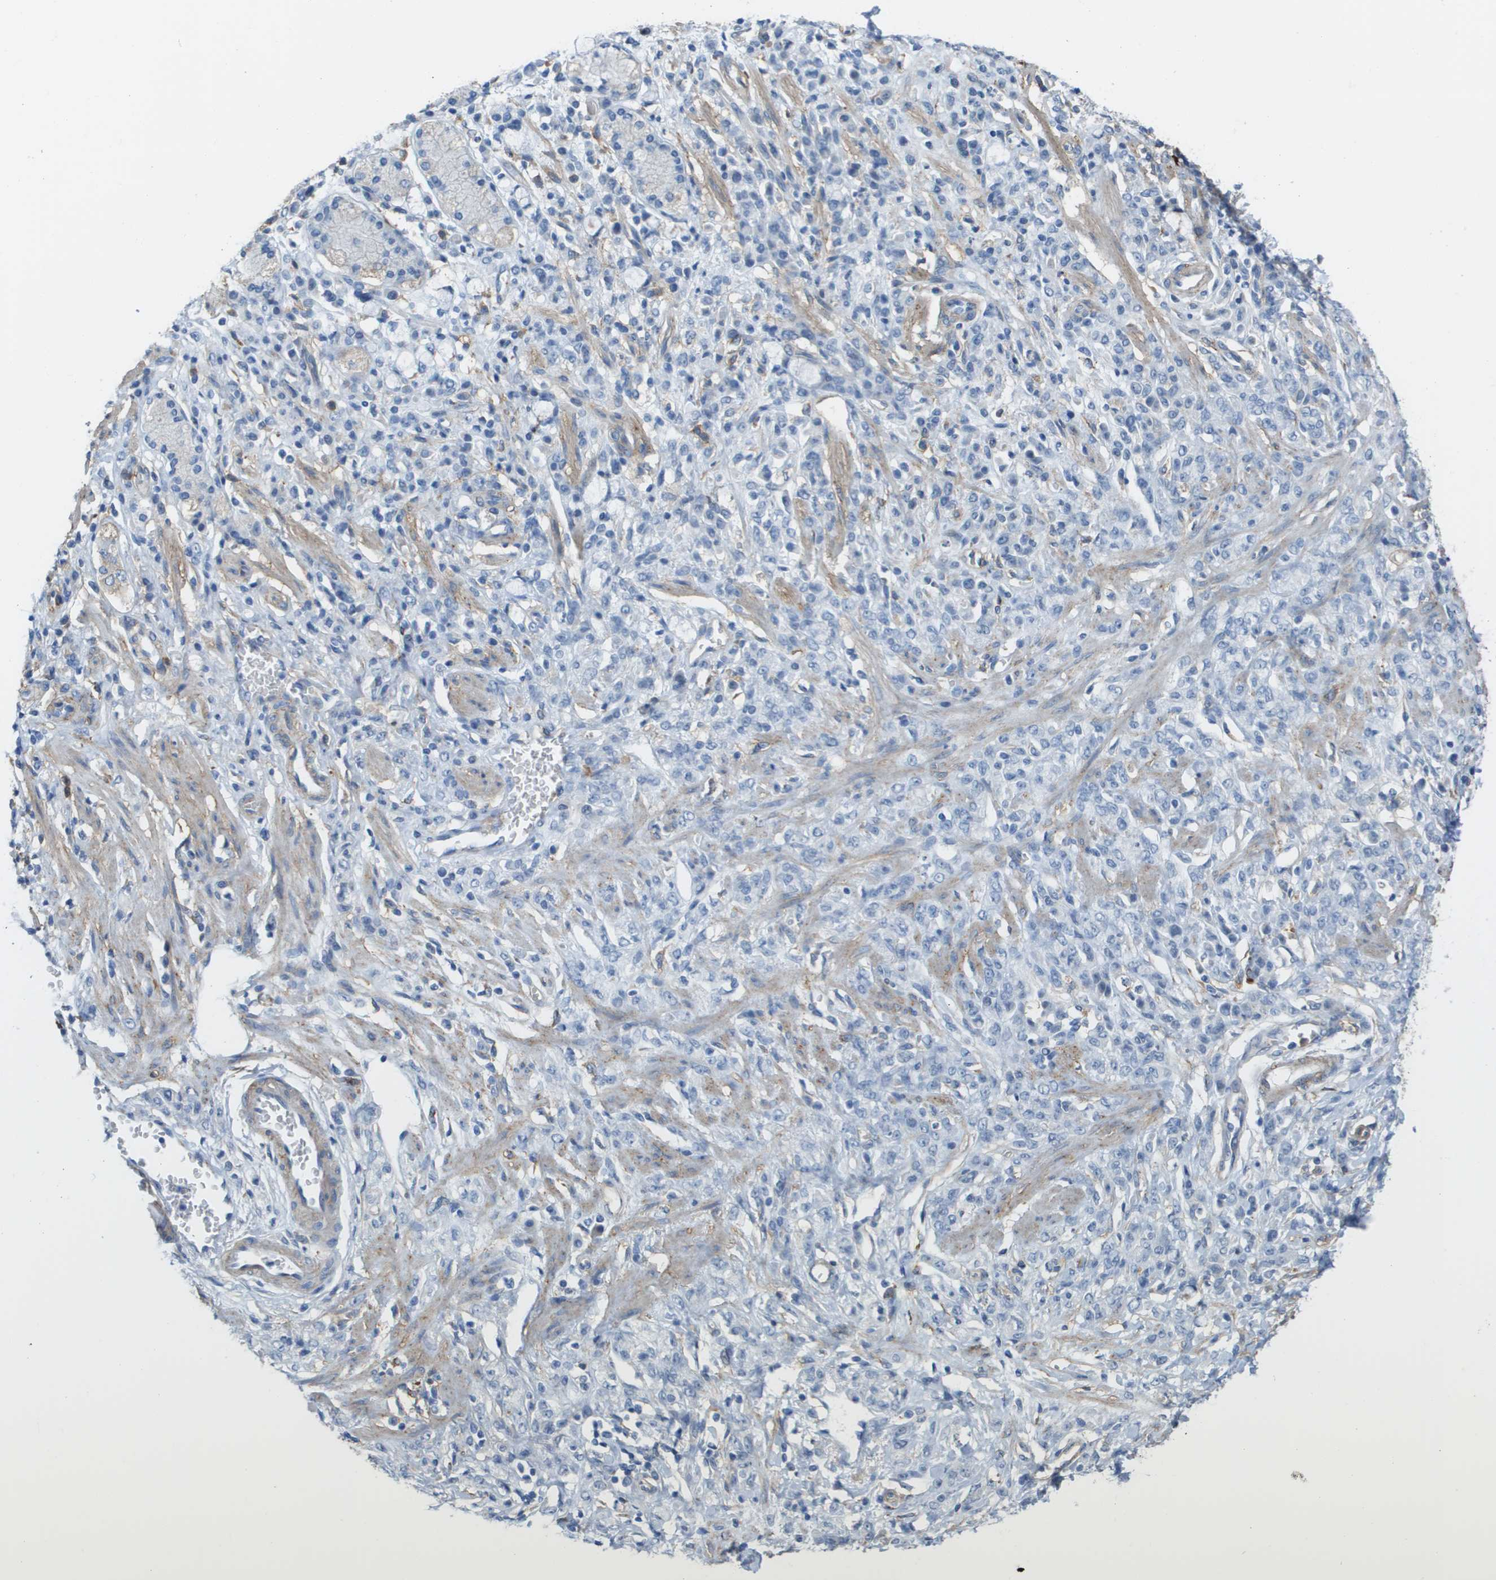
{"staining": {"intensity": "negative", "quantity": "none", "location": "none"}, "tissue": "stomach cancer", "cell_type": "Tumor cells", "image_type": "cancer", "snomed": [{"axis": "morphology", "description": "Normal tissue, NOS"}, {"axis": "morphology", "description": "Adenocarcinoma, NOS"}, {"axis": "topography", "description": "Stomach"}], "caption": "Histopathology image shows no significant protein positivity in tumor cells of stomach adenocarcinoma.", "gene": "ZBTB43", "patient": {"sex": "male", "age": 82}}